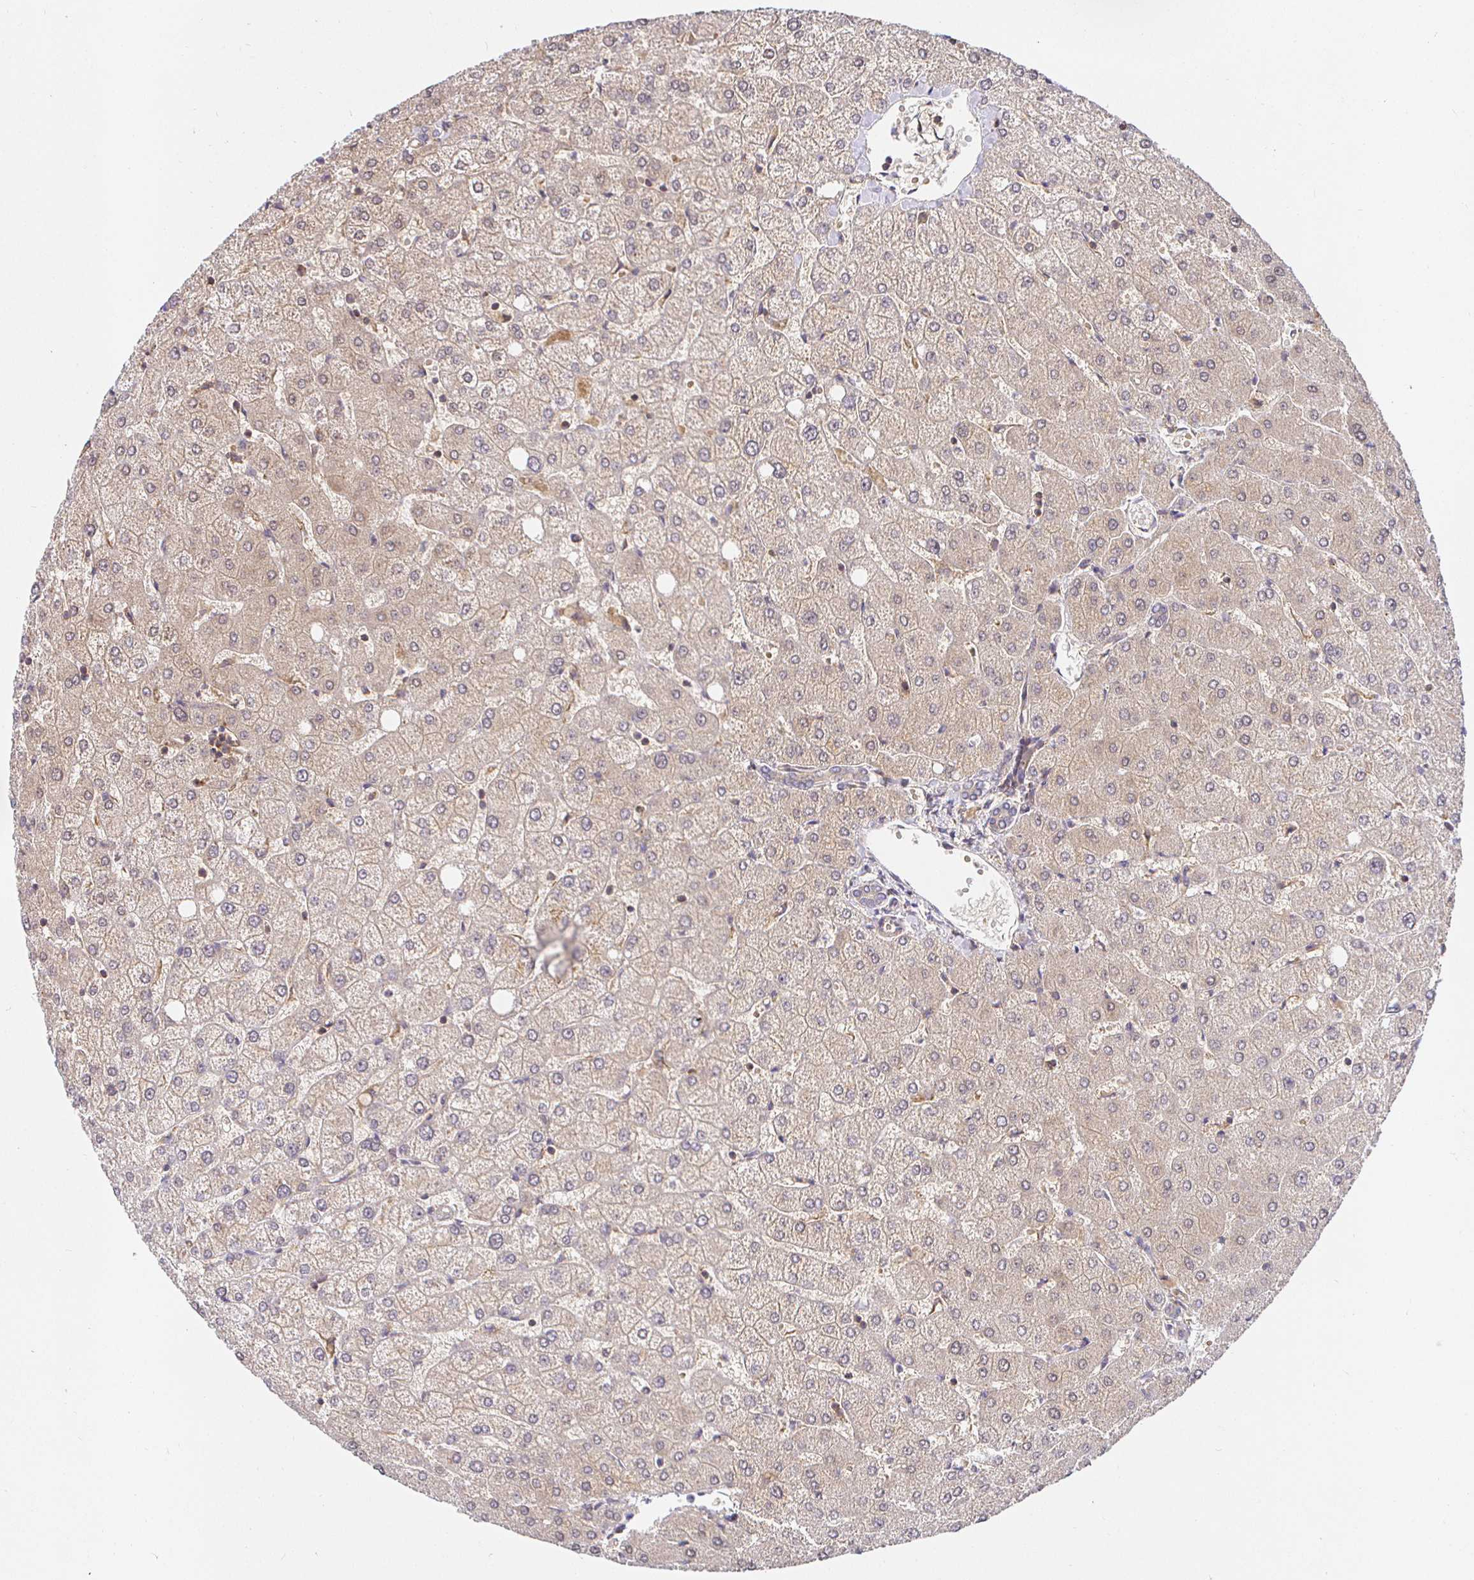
{"staining": {"intensity": "negative", "quantity": "none", "location": "none"}, "tissue": "liver", "cell_type": "Cholangiocytes", "image_type": "normal", "snomed": [{"axis": "morphology", "description": "Normal tissue, NOS"}, {"axis": "topography", "description": "Liver"}], "caption": "DAB (3,3'-diaminobenzidine) immunohistochemical staining of benign human liver demonstrates no significant positivity in cholangiocytes.", "gene": "IRAK1", "patient": {"sex": "female", "age": 54}}